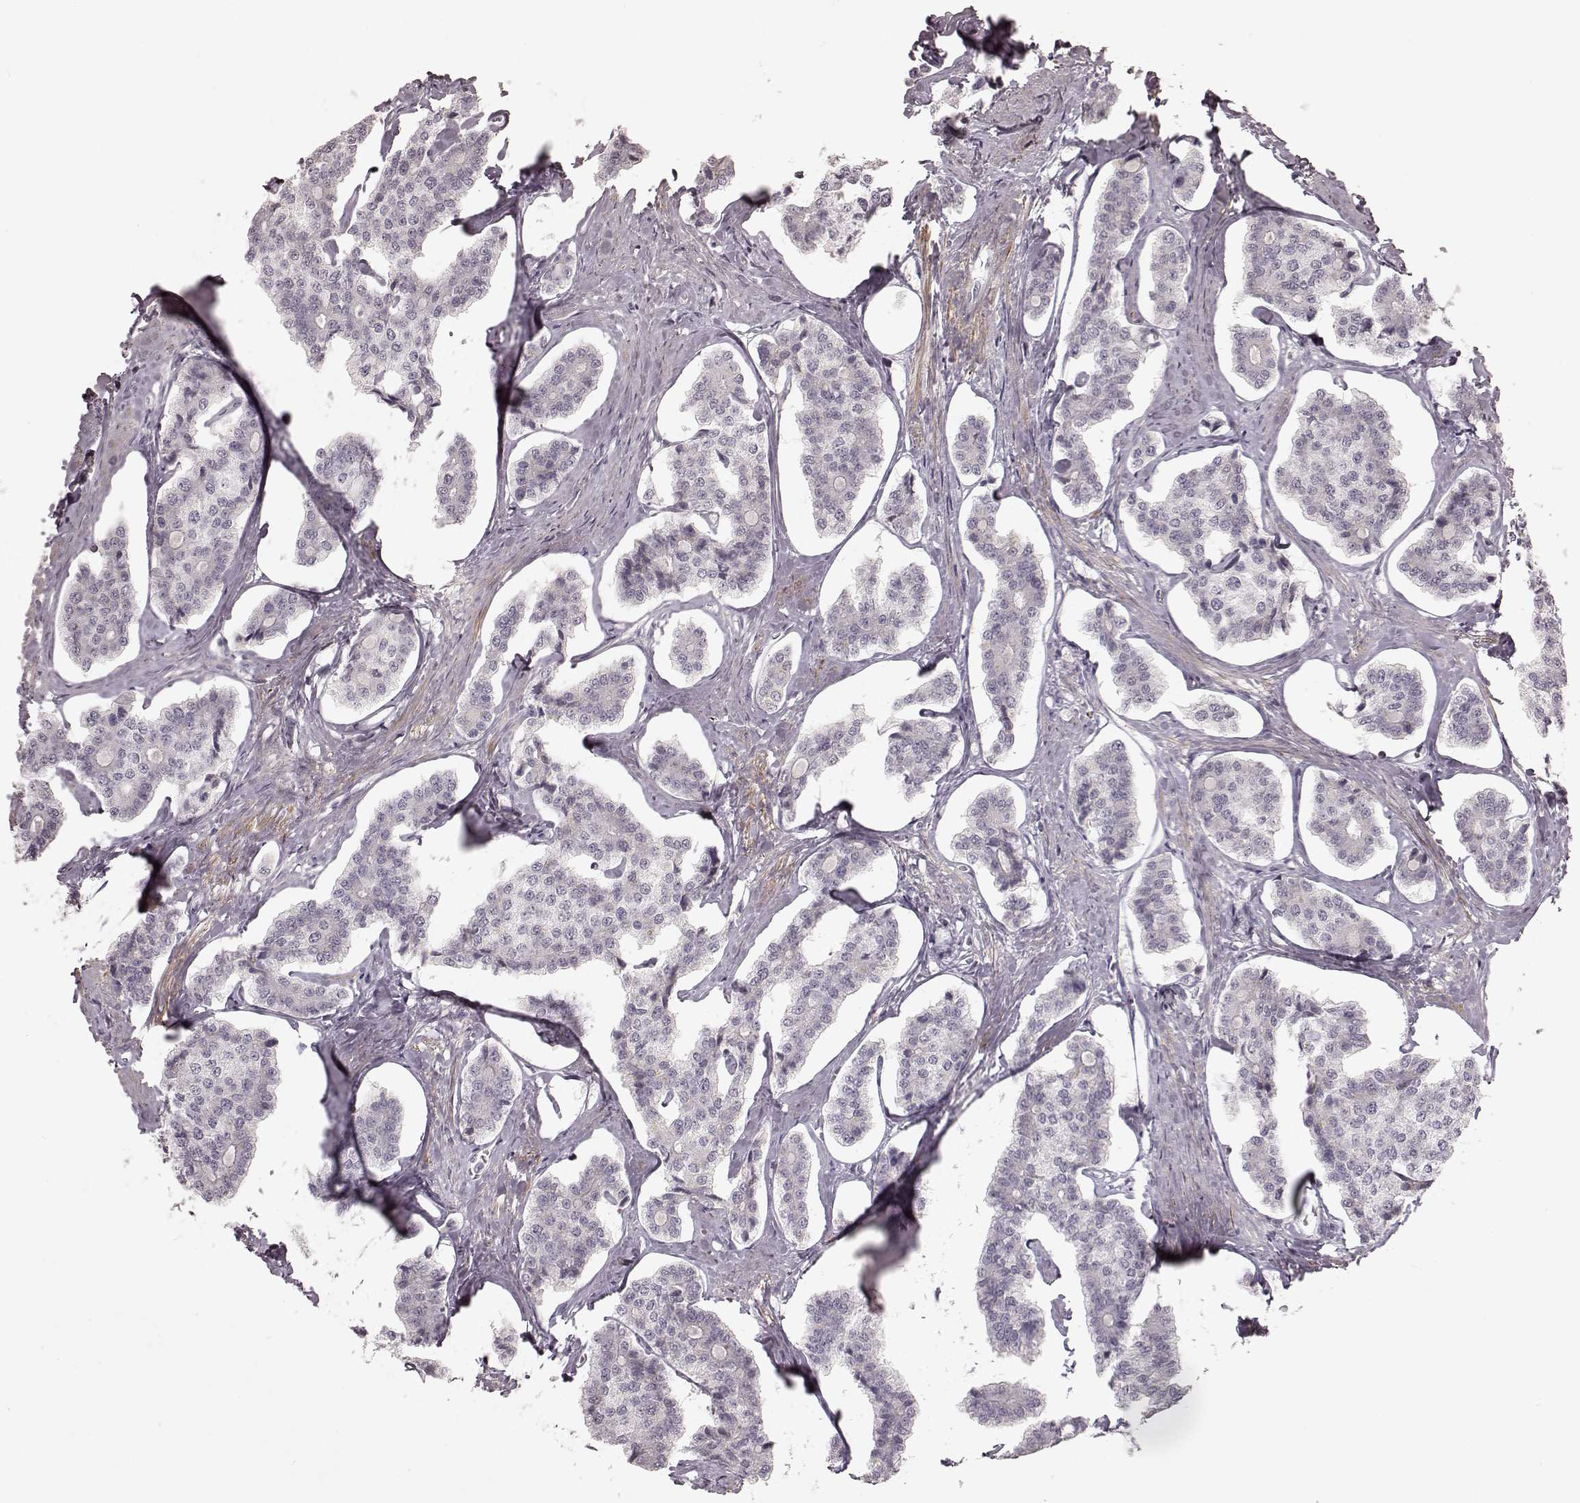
{"staining": {"intensity": "negative", "quantity": "none", "location": "none"}, "tissue": "carcinoid", "cell_type": "Tumor cells", "image_type": "cancer", "snomed": [{"axis": "morphology", "description": "Carcinoid, malignant, NOS"}, {"axis": "topography", "description": "Small intestine"}], "caption": "Carcinoid stained for a protein using immunohistochemistry reveals no staining tumor cells.", "gene": "PRLHR", "patient": {"sex": "female", "age": 65}}